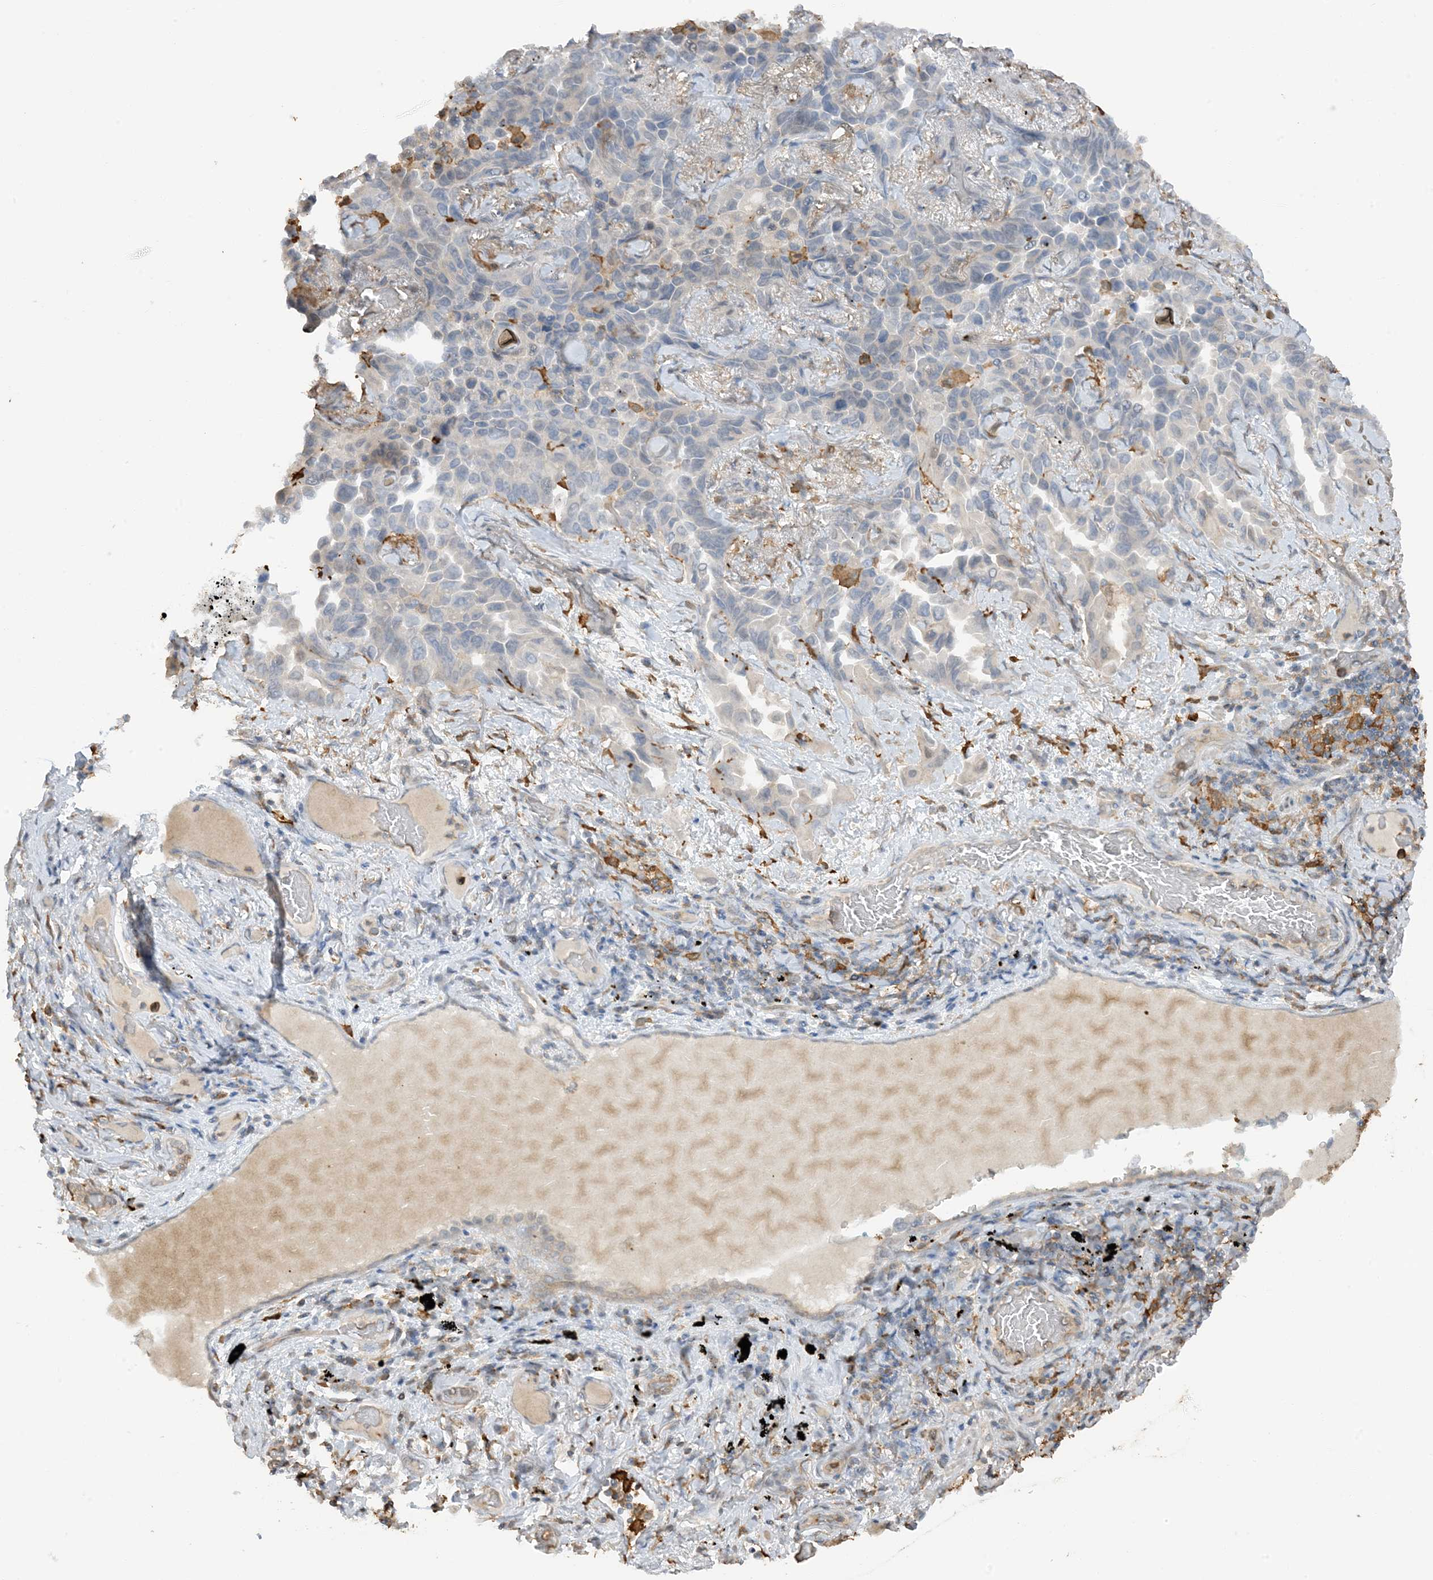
{"staining": {"intensity": "negative", "quantity": "none", "location": "none"}, "tissue": "lung cancer", "cell_type": "Tumor cells", "image_type": "cancer", "snomed": [{"axis": "morphology", "description": "Adenocarcinoma, NOS"}, {"axis": "topography", "description": "Lung"}], "caption": "There is no significant staining in tumor cells of lung adenocarcinoma.", "gene": "PHACTR2", "patient": {"sex": "female", "age": 67}}